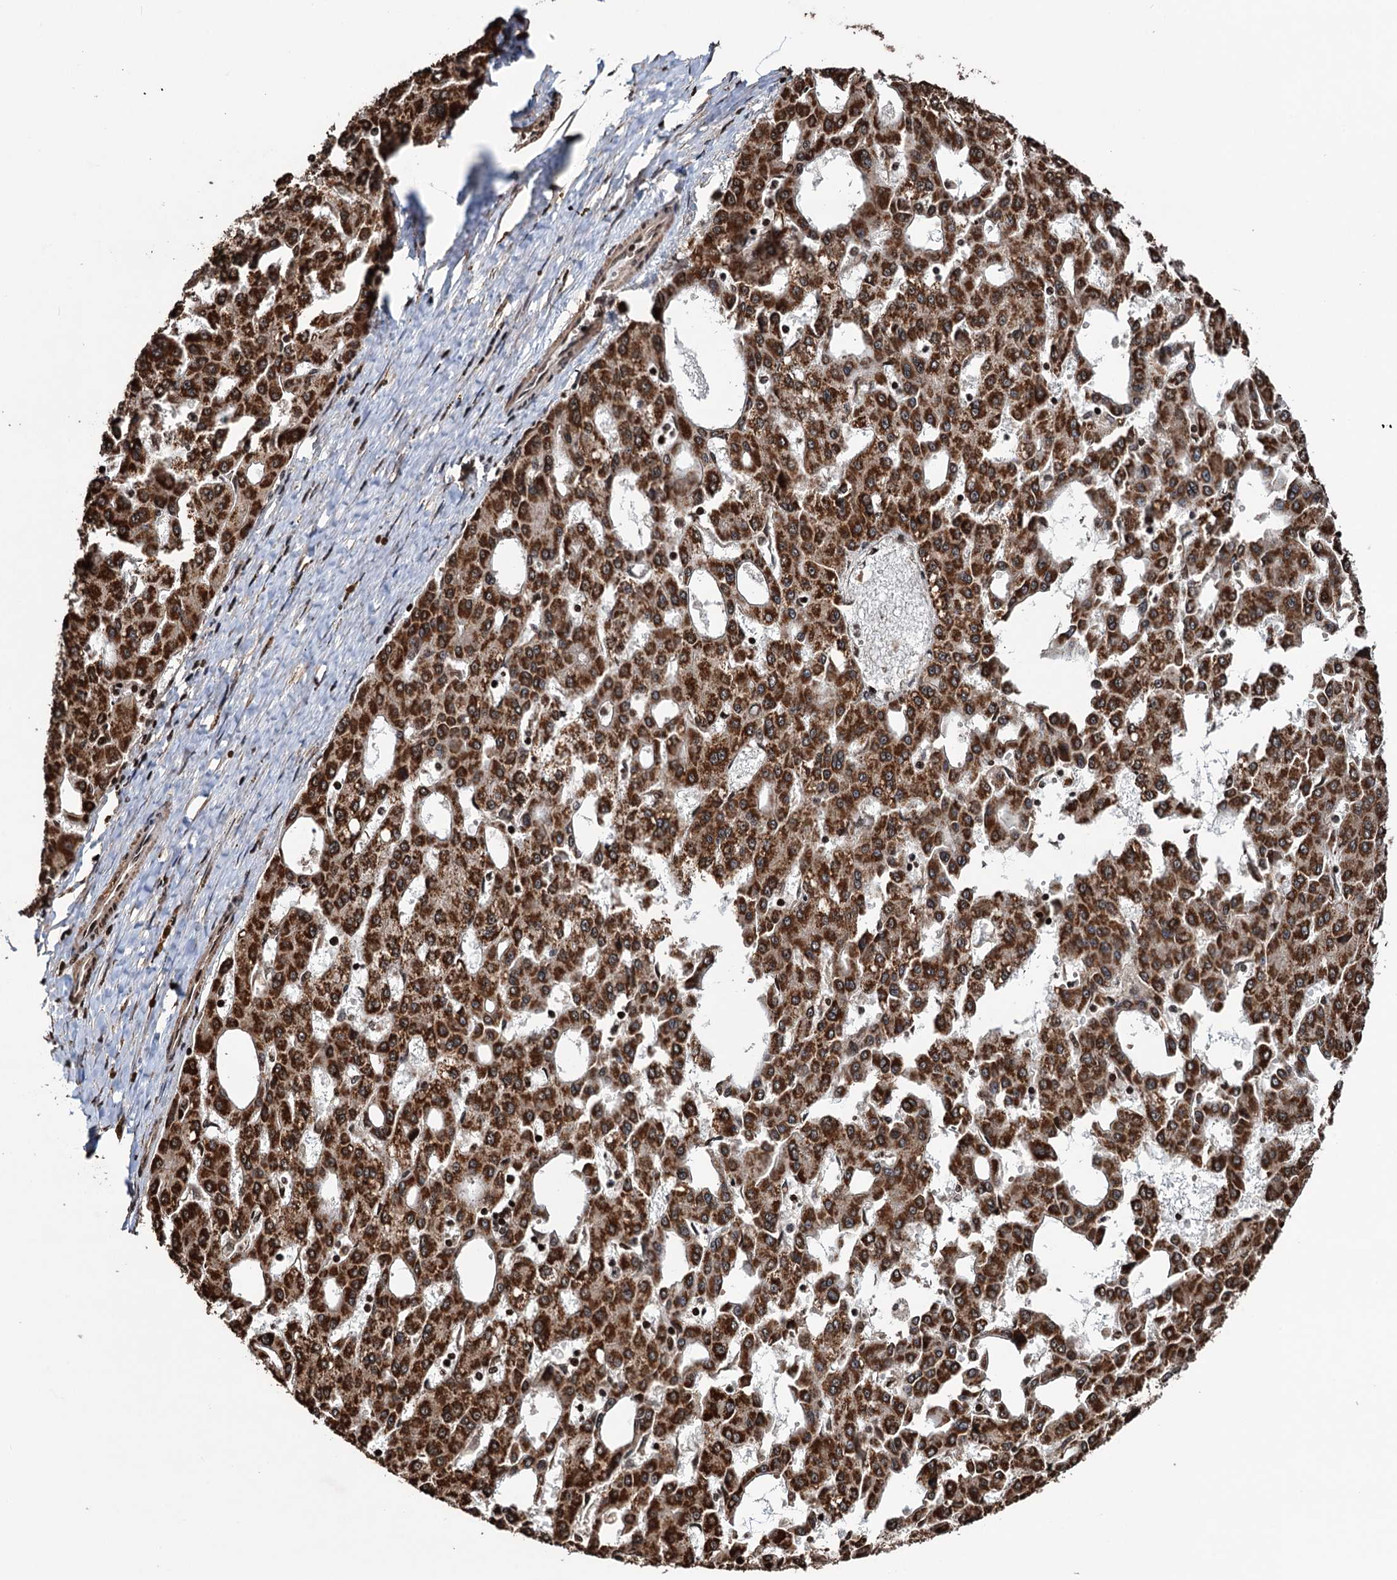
{"staining": {"intensity": "strong", "quantity": ">75%", "location": "cytoplasmic/membranous"}, "tissue": "liver cancer", "cell_type": "Tumor cells", "image_type": "cancer", "snomed": [{"axis": "morphology", "description": "Carcinoma, Hepatocellular, NOS"}, {"axis": "topography", "description": "Liver"}], "caption": "Immunohistochemical staining of human hepatocellular carcinoma (liver) shows strong cytoplasmic/membranous protein positivity in approximately >75% of tumor cells. The staining was performed using DAB to visualize the protein expression in brown, while the nuclei were stained in blue with hematoxylin (Magnification: 20x).", "gene": "EYA4", "patient": {"sex": "male", "age": 47}}